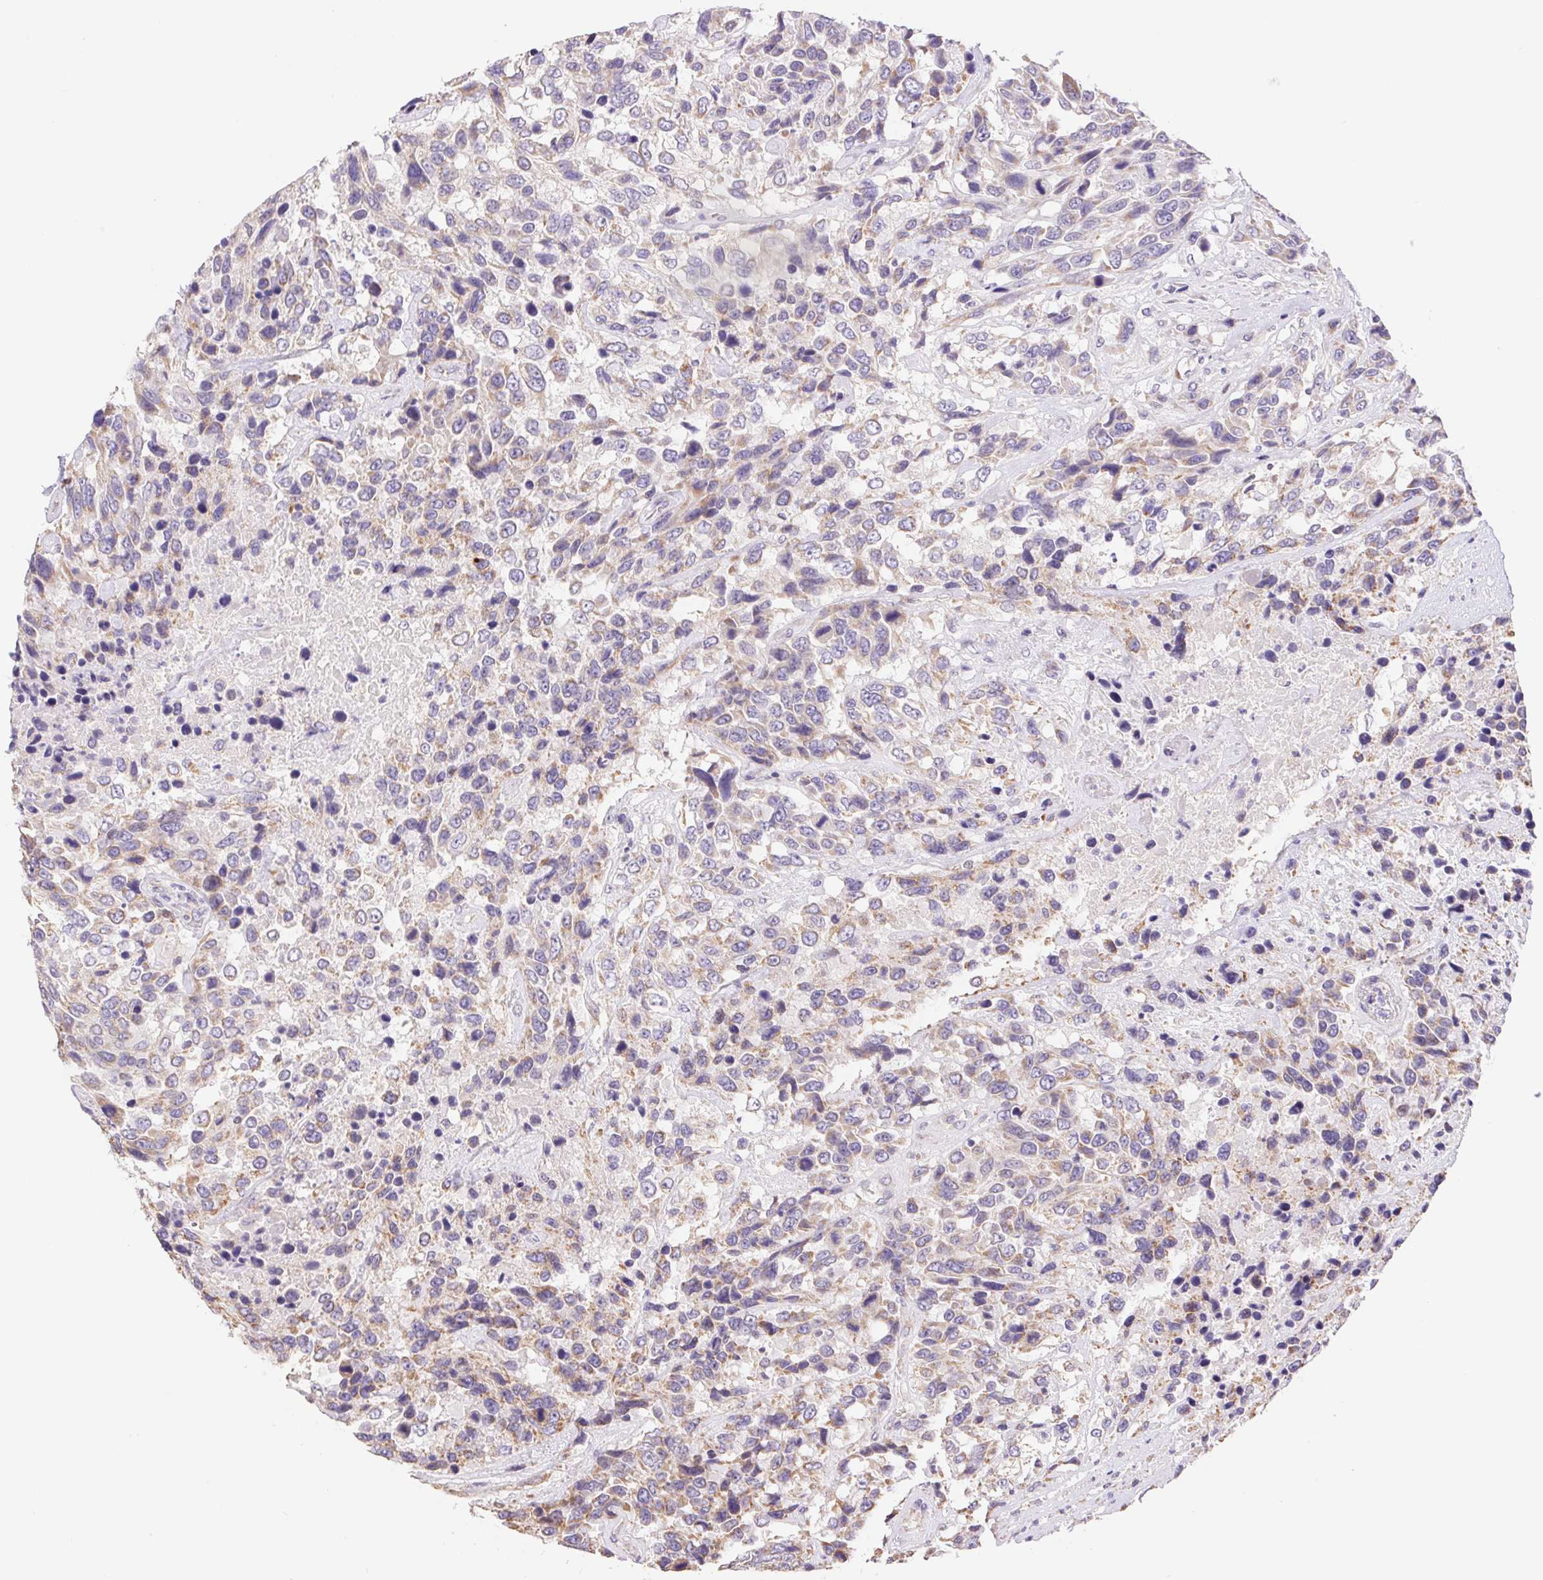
{"staining": {"intensity": "weak", "quantity": "25%-75%", "location": "cytoplasmic/membranous"}, "tissue": "urothelial cancer", "cell_type": "Tumor cells", "image_type": "cancer", "snomed": [{"axis": "morphology", "description": "Urothelial carcinoma, High grade"}, {"axis": "topography", "description": "Urinary bladder"}], "caption": "A low amount of weak cytoplasmic/membranous positivity is identified in about 25%-75% of tumor cells in urothelial cancer tissue.", "gene": "FKBP6", "patient": {"sex": "female", "age": 70}}